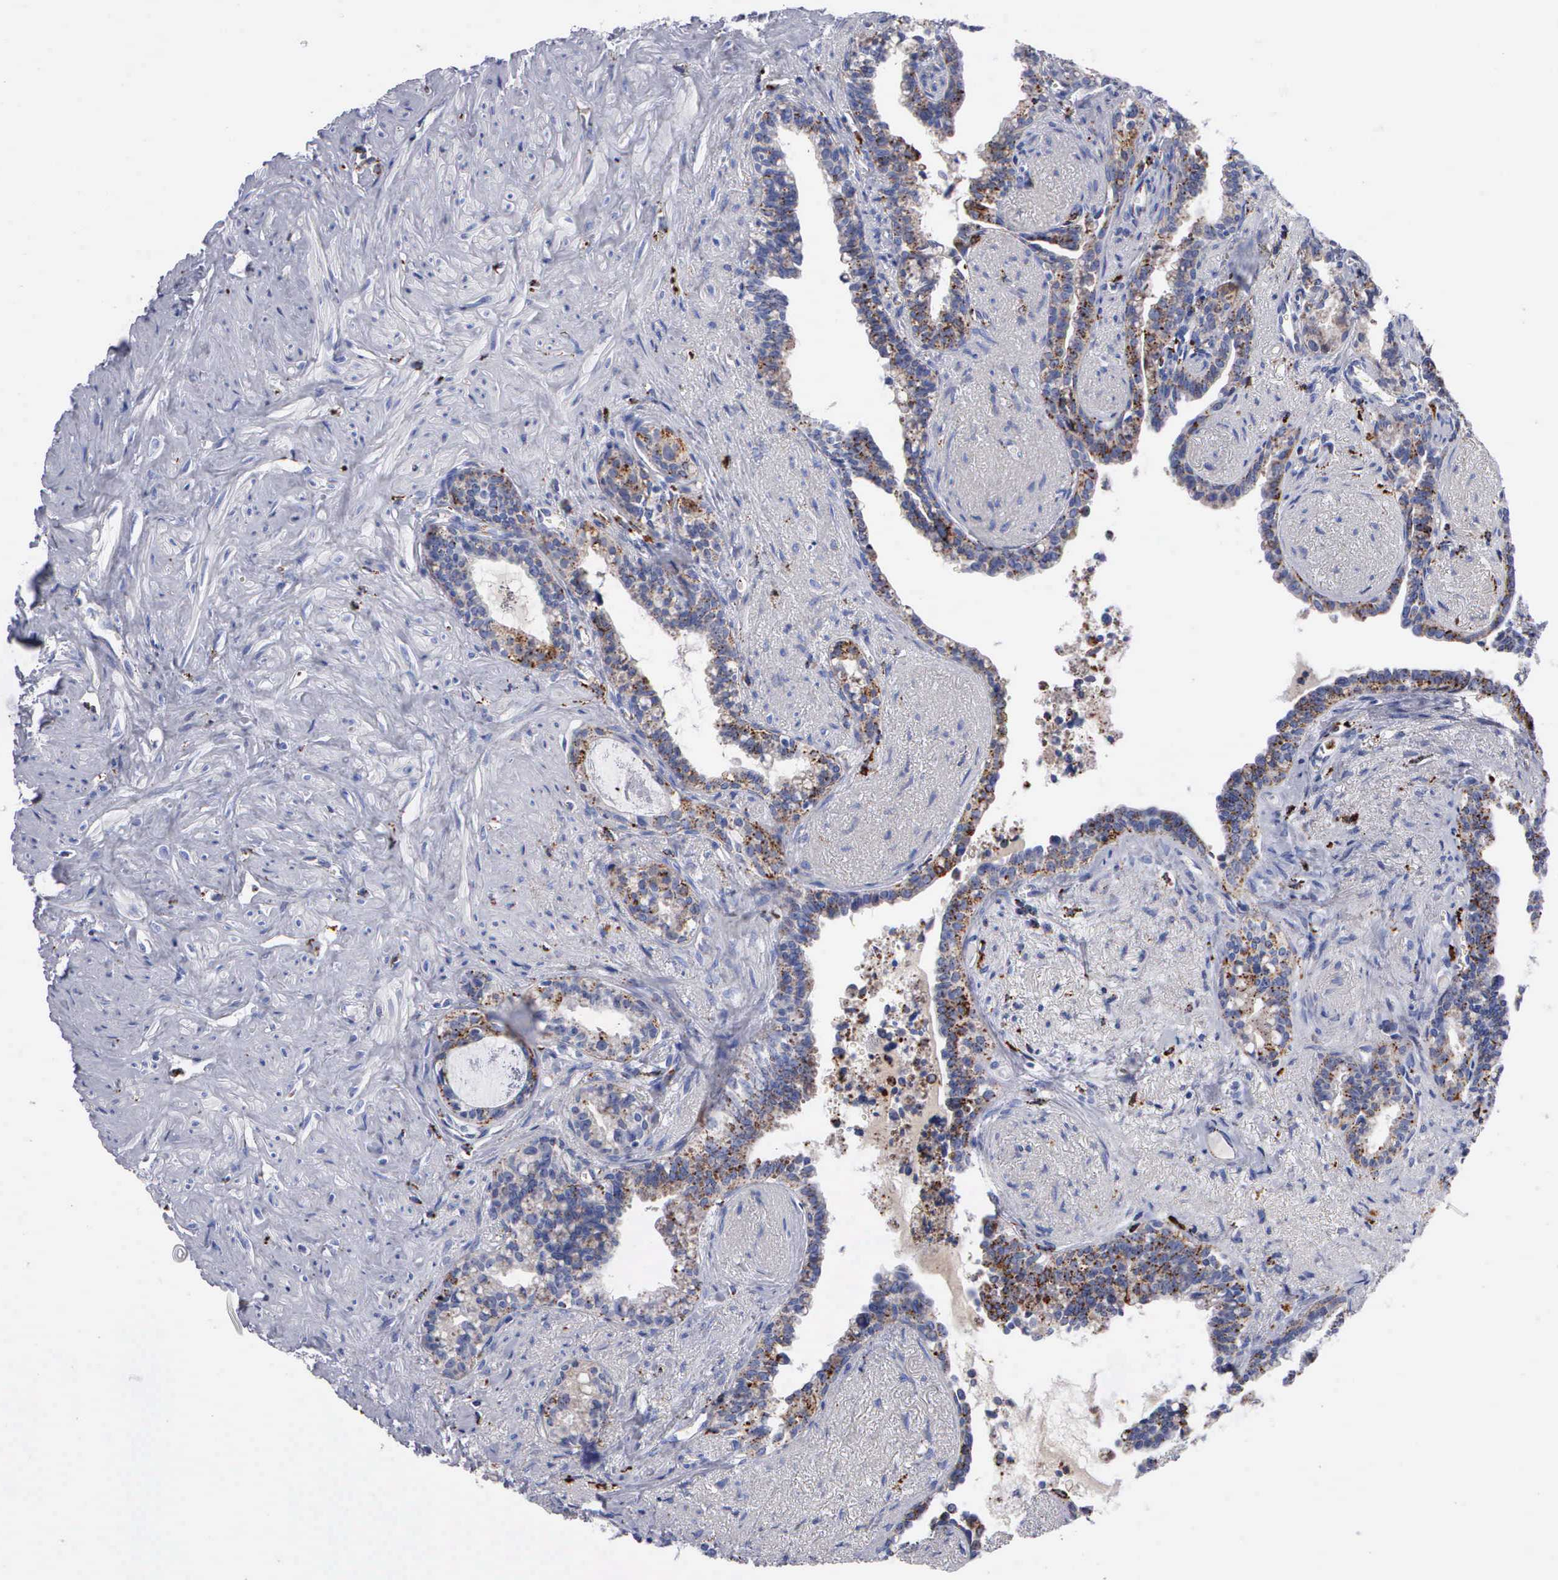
{"staining": {"intensity": "weak", "quantity": "25%-75%", "location": "cytoplasmic/membranous"}, "tissue": "seminal vesicle", "cell_type": "Glandular cells", "image_type": "normal", "snomed": [{"axis": "morphology", "description": "Normal tissue, NOS"}, {"axis": "topography", "description": "Seminal veicle"}], "caption": "This photomicrograph displays IHC staining of unremarkable human seminal vesicle, with low weak cytoplasmic/membranous expression in approximately 25%-75% of glandular cells.", "gene": "CTSH", "patient": {"sex": "male", "age": 60}}